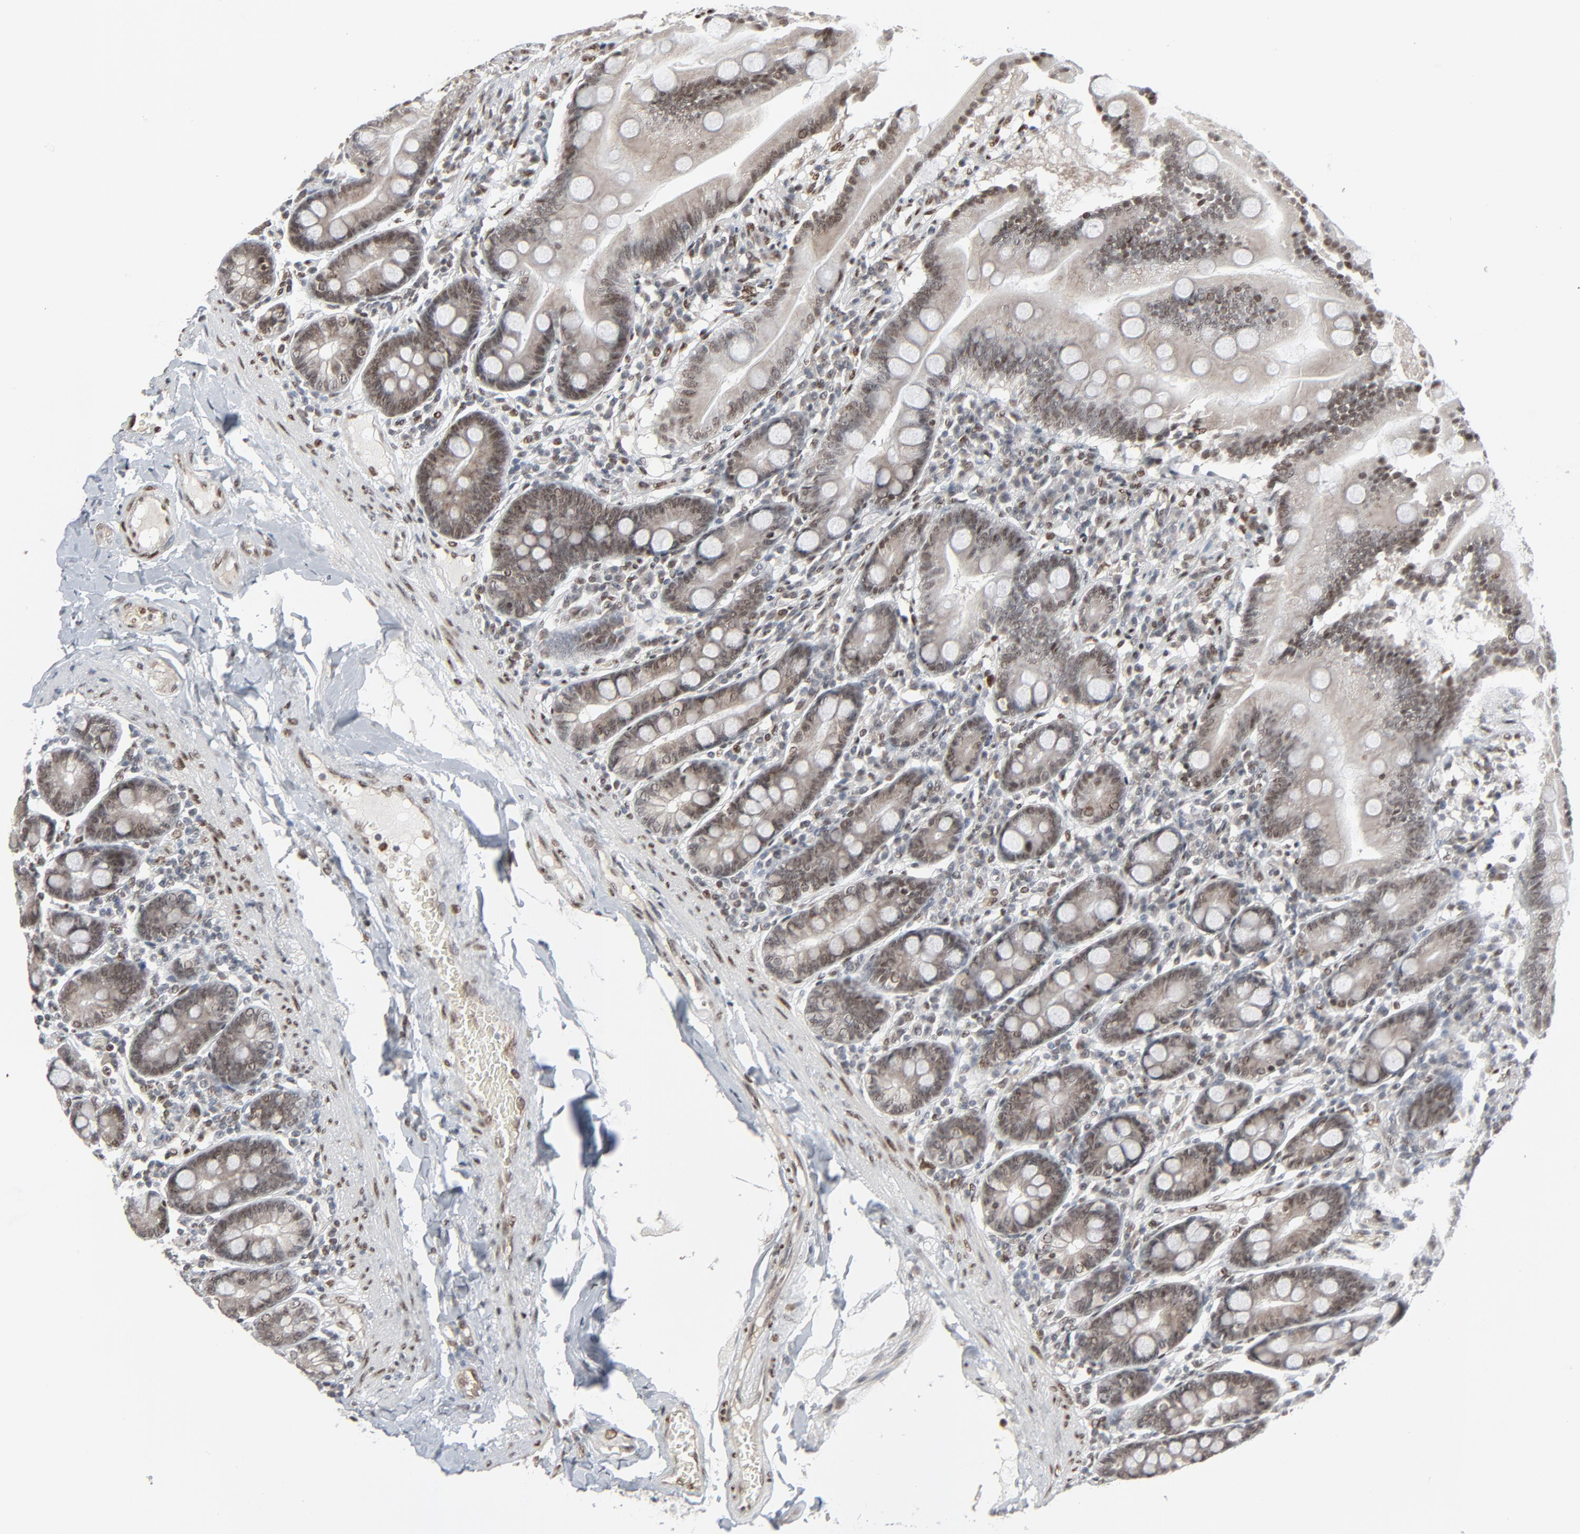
{"staining": {"intensity": "moderate", "quantity": ">75%", "location": "nuclear"}, "tissue": "duodenum", "cell_type": "Glandular cells", "image_type": "normal", "snomed": [{"axis": "morphology", "description": "Normal tissue, NOS"}, {"axis": "topography", "description": "Duodenum"}], "caption": "Glandular cells exhibit medium levels of moderate nuclear staining in approximately >75% of cells in normal human duodenum.", "gene": "CUX1", "patient": {"sex": "male", "age": 50}}